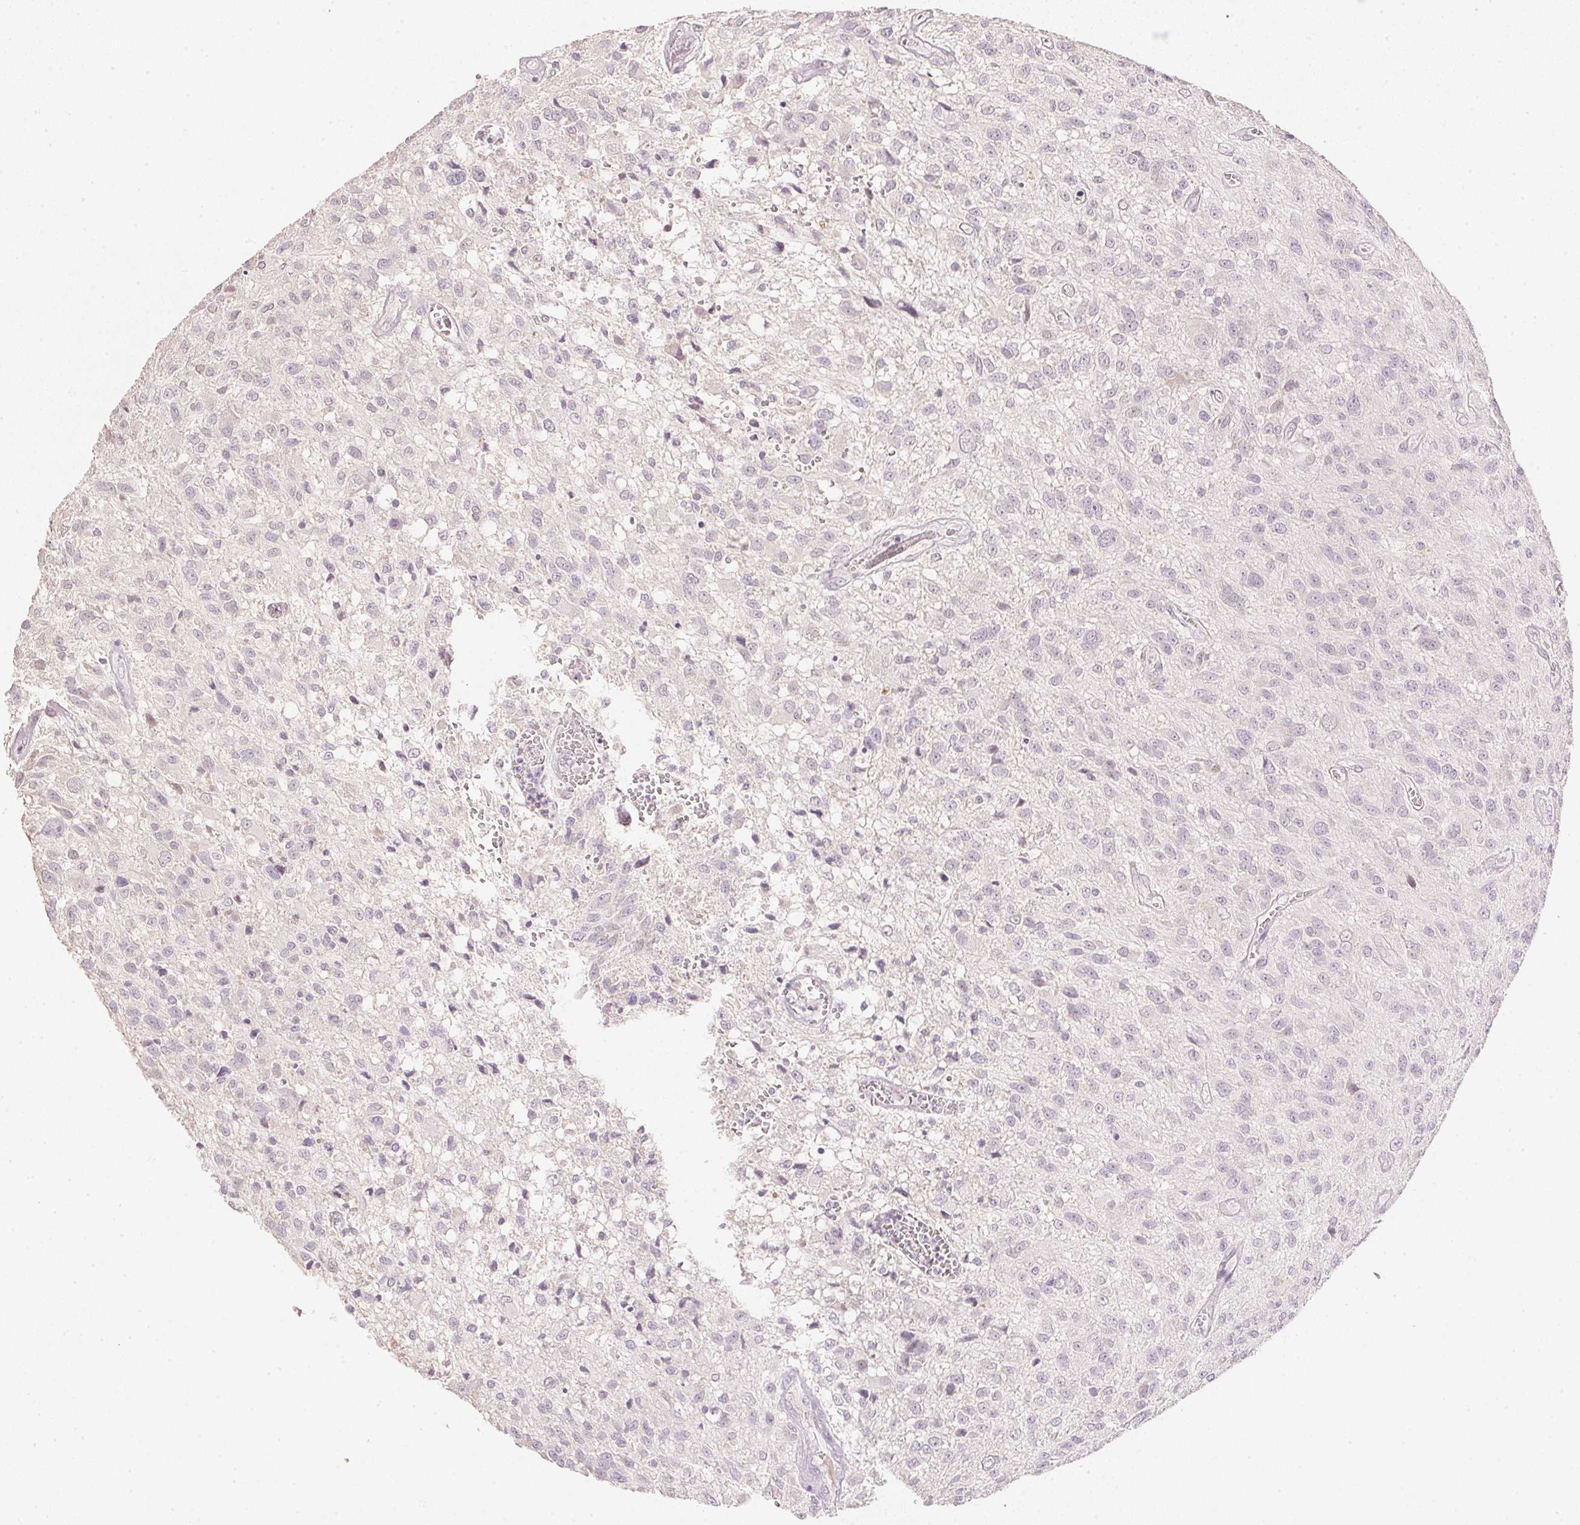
{"staining": {"intensity": "negative", "quantity": "none", "location": "none"}, "tissue": "glioma", "cell_type": "Tumor cells", "image_type": "cancer", "snomed": [{"axis": "morphology", "description": "Glioma, malignant, Low grade"}, {"axis": "topography", "description": "Brain"}], "caption": "Protein analysis of glioma demonstrates no significant expression in tumor cells.", "gene": "DHCR24", "patient": {"sex": "male", "age": 66}}